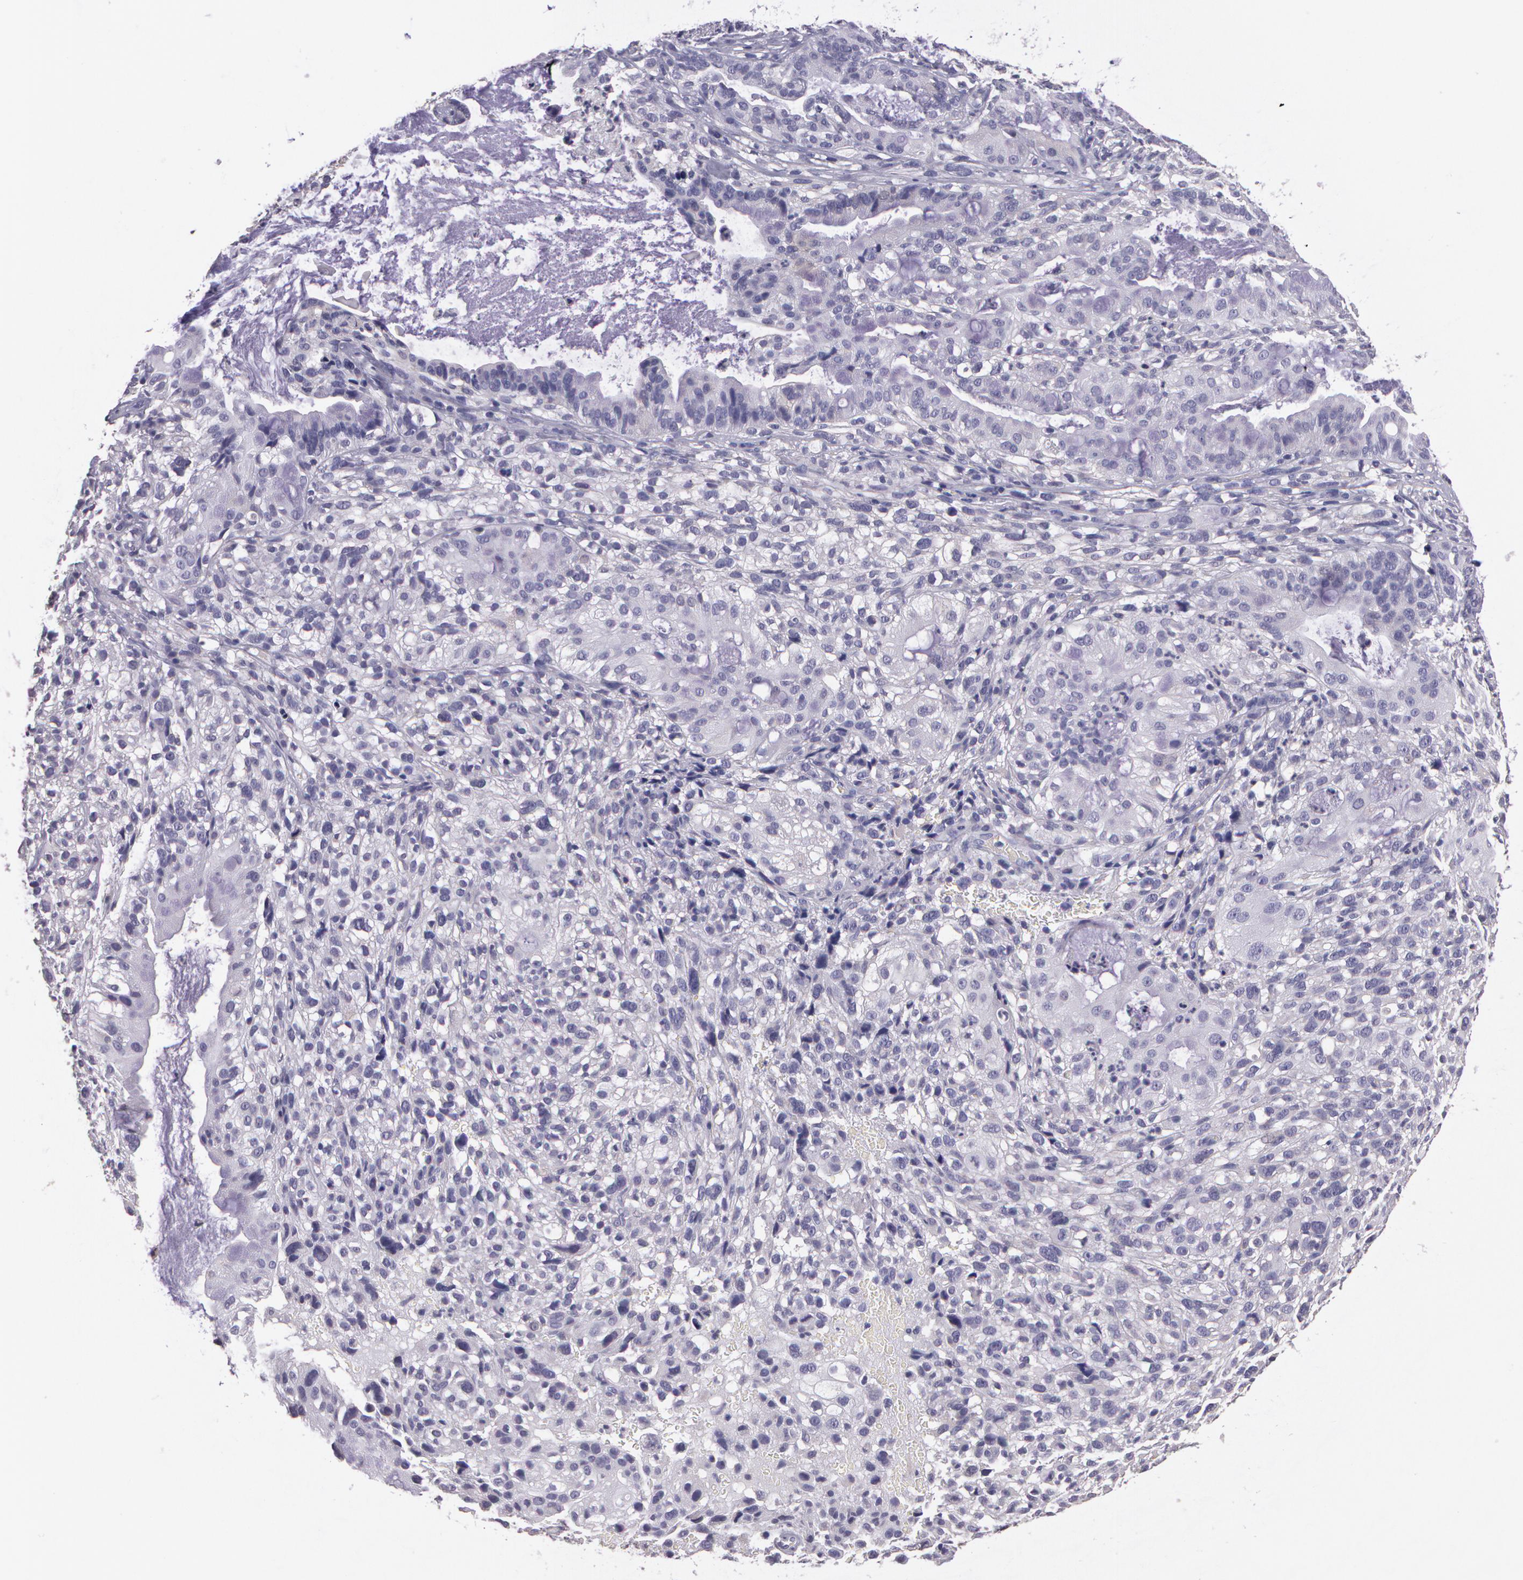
{"staining": {"intensity": "negative", "quantity": "none", "location": "none"}, "tissue": "cervical cancer", "cell_type": "Tumor cells", "image_type": "cancer", "snomed": [{"axis": "morphology", "description": "Adenocarcinoma, NOS"}, {"axis": "topography", "description": "Cervix"}], "caption": "An immunohistochemistry micrograph of cervical cancer is shown. There is no staining in tumor cells of cervical cancer.", "gene": "G2E3", "patient": {"sex": "female", "age": 41}}